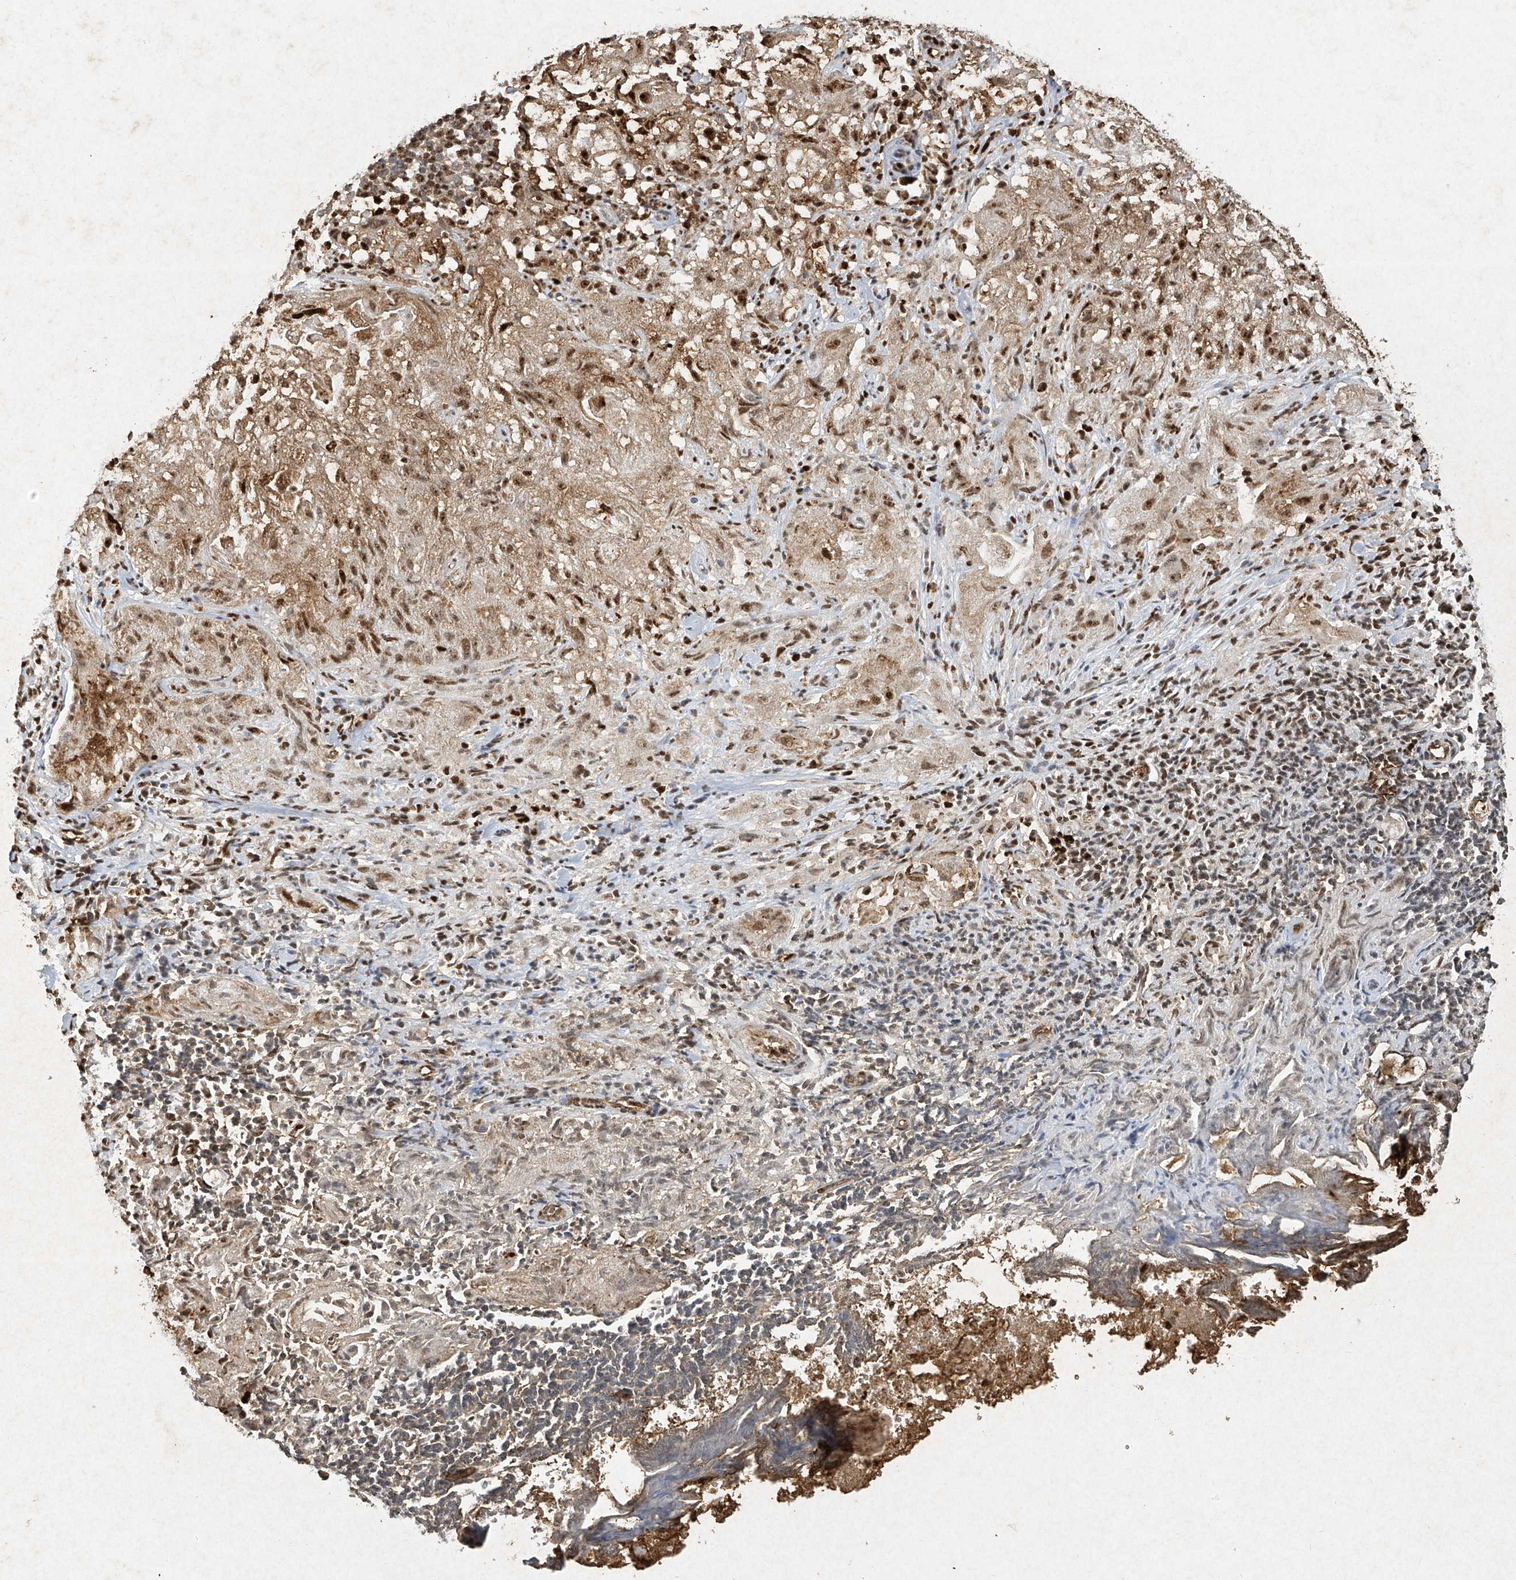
{"staining": {"intensity": "moderate", "quantity": ">75%", "location": "nuclear"}, "tissue": "lung cancer", "cell_type": "Tumor cells", "image_type": "cancer", "snomed": [{"axis": "morphology", "description": "Inflammation, NOS"}, {"axis": "morphology", "description": "Squamous cell carcinoma, NOS"}, {"axis": "topography", "description": "Lymph node"}, {"axis": "topography", "description": "Soft tissue"}, {"axis": "topography", "description": "Lung"}], "caption": "Lung cancer (squamous cell carcinoma) stained with DAB (3,3'-diaminobenzidine) immunohistochemistry (IHC) demonstrates medium levels of moderate nuclear positivity in about >75% of tumor cells. The staining was performed using DAB, with brown indicating positive protein expression. Nuclei are stained blue with hematoxylin.", "gene": "ATRIP", "patient": {"sex": "male", "age": 66}}